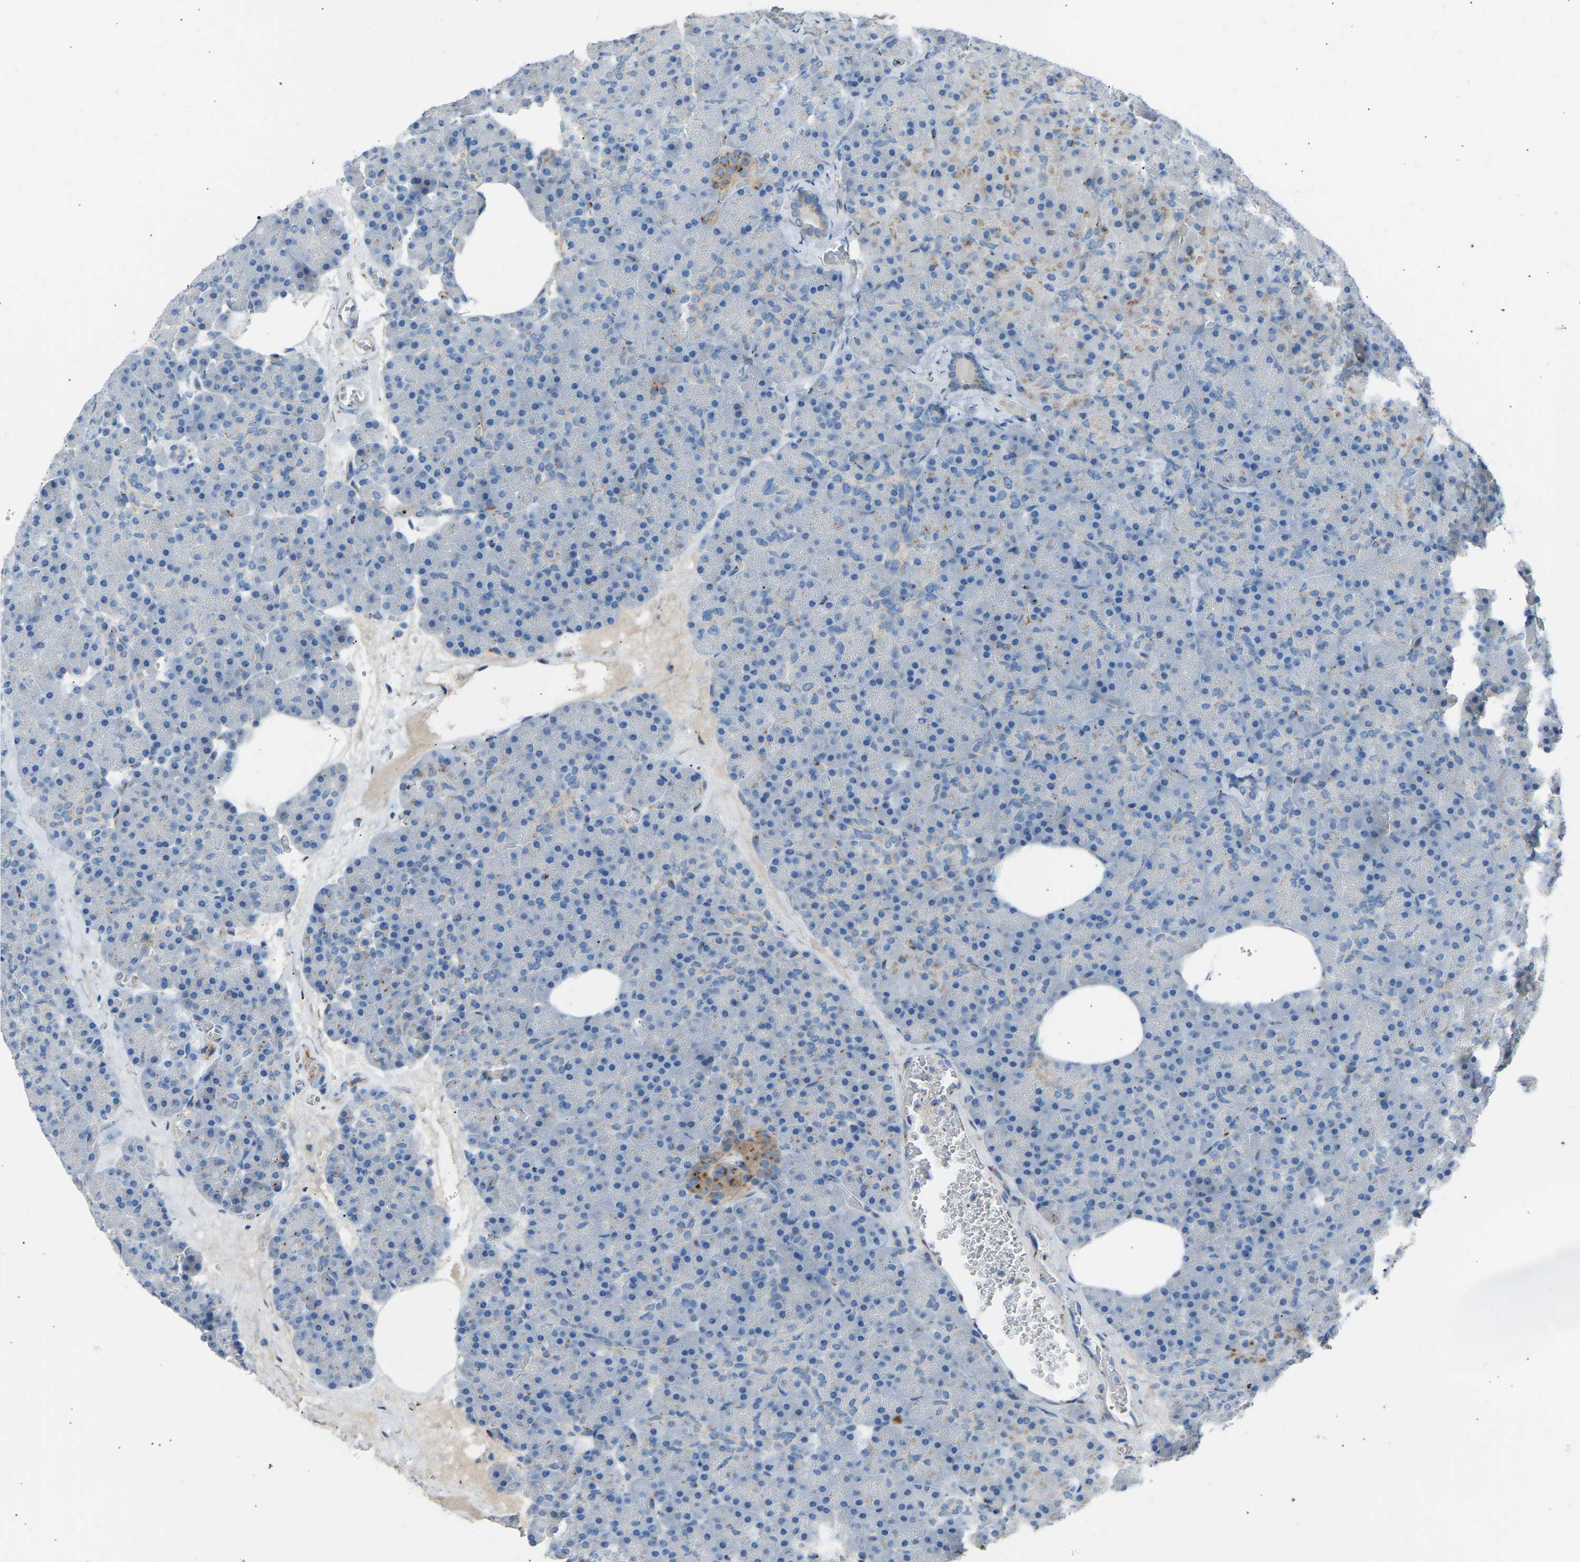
{"staining": {"intensity": "weak", "quantity": "<25%", "location": "cytoplasmic/membranous"}, "tissue": "pancreas", "cell_type": "Exocrine glandular cells", "image_type": "normal", "snomed": [{"axis": "morphology", "description": "Normal tissue, NOS"}, {"axis": "morphology", "description": "Carcinoid, malignant, NOS"}, {"axis": "topography", "description": "Pancreas"}], "caption": "DAB immunohistochemical staining of normal human pancreas shows no significant staining in exocrine glandular cells.", "gene": "CYREN", "patient": {"sex": "female", "age": 35}}